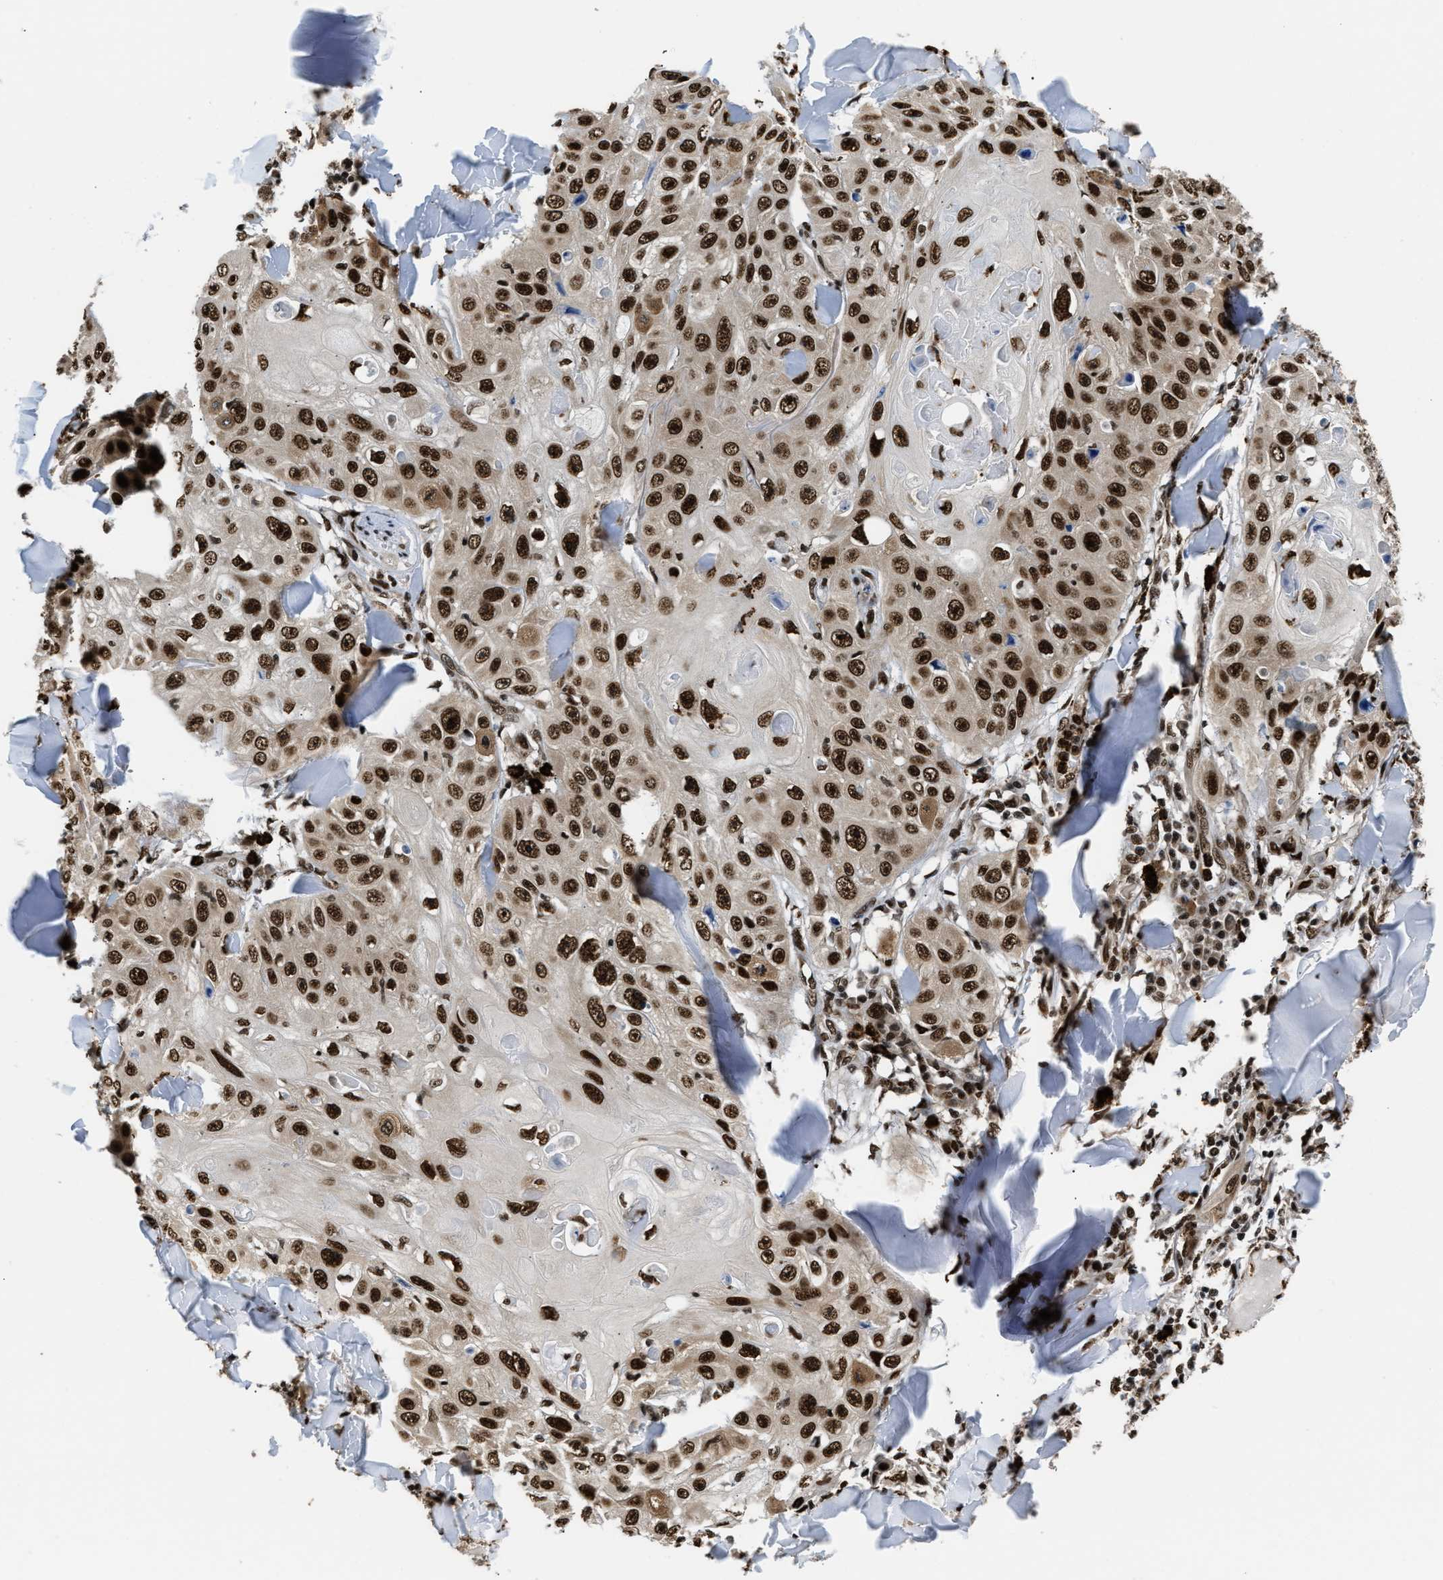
{"staining": {"intensity": "strong", "quantity": ">75%", "location": "nuclear"}, "tissue": "skin cancer", "cell_type": "Tumor cells", "image_type": "cancer", "snomed": [{"axis": "morphology", "description": "Squamous cell carcinoma, NOS"}, {"axis": "topography", "description": "Skin"}], "caption": "Skin cancer (squamous cell carcinoma) stained with a brown dye demonstrates strong nuclear positive expression in about >75% of tumor cells.", "gene": "CCNDBP1", "patient": {"sex": "male", "age": 86}}